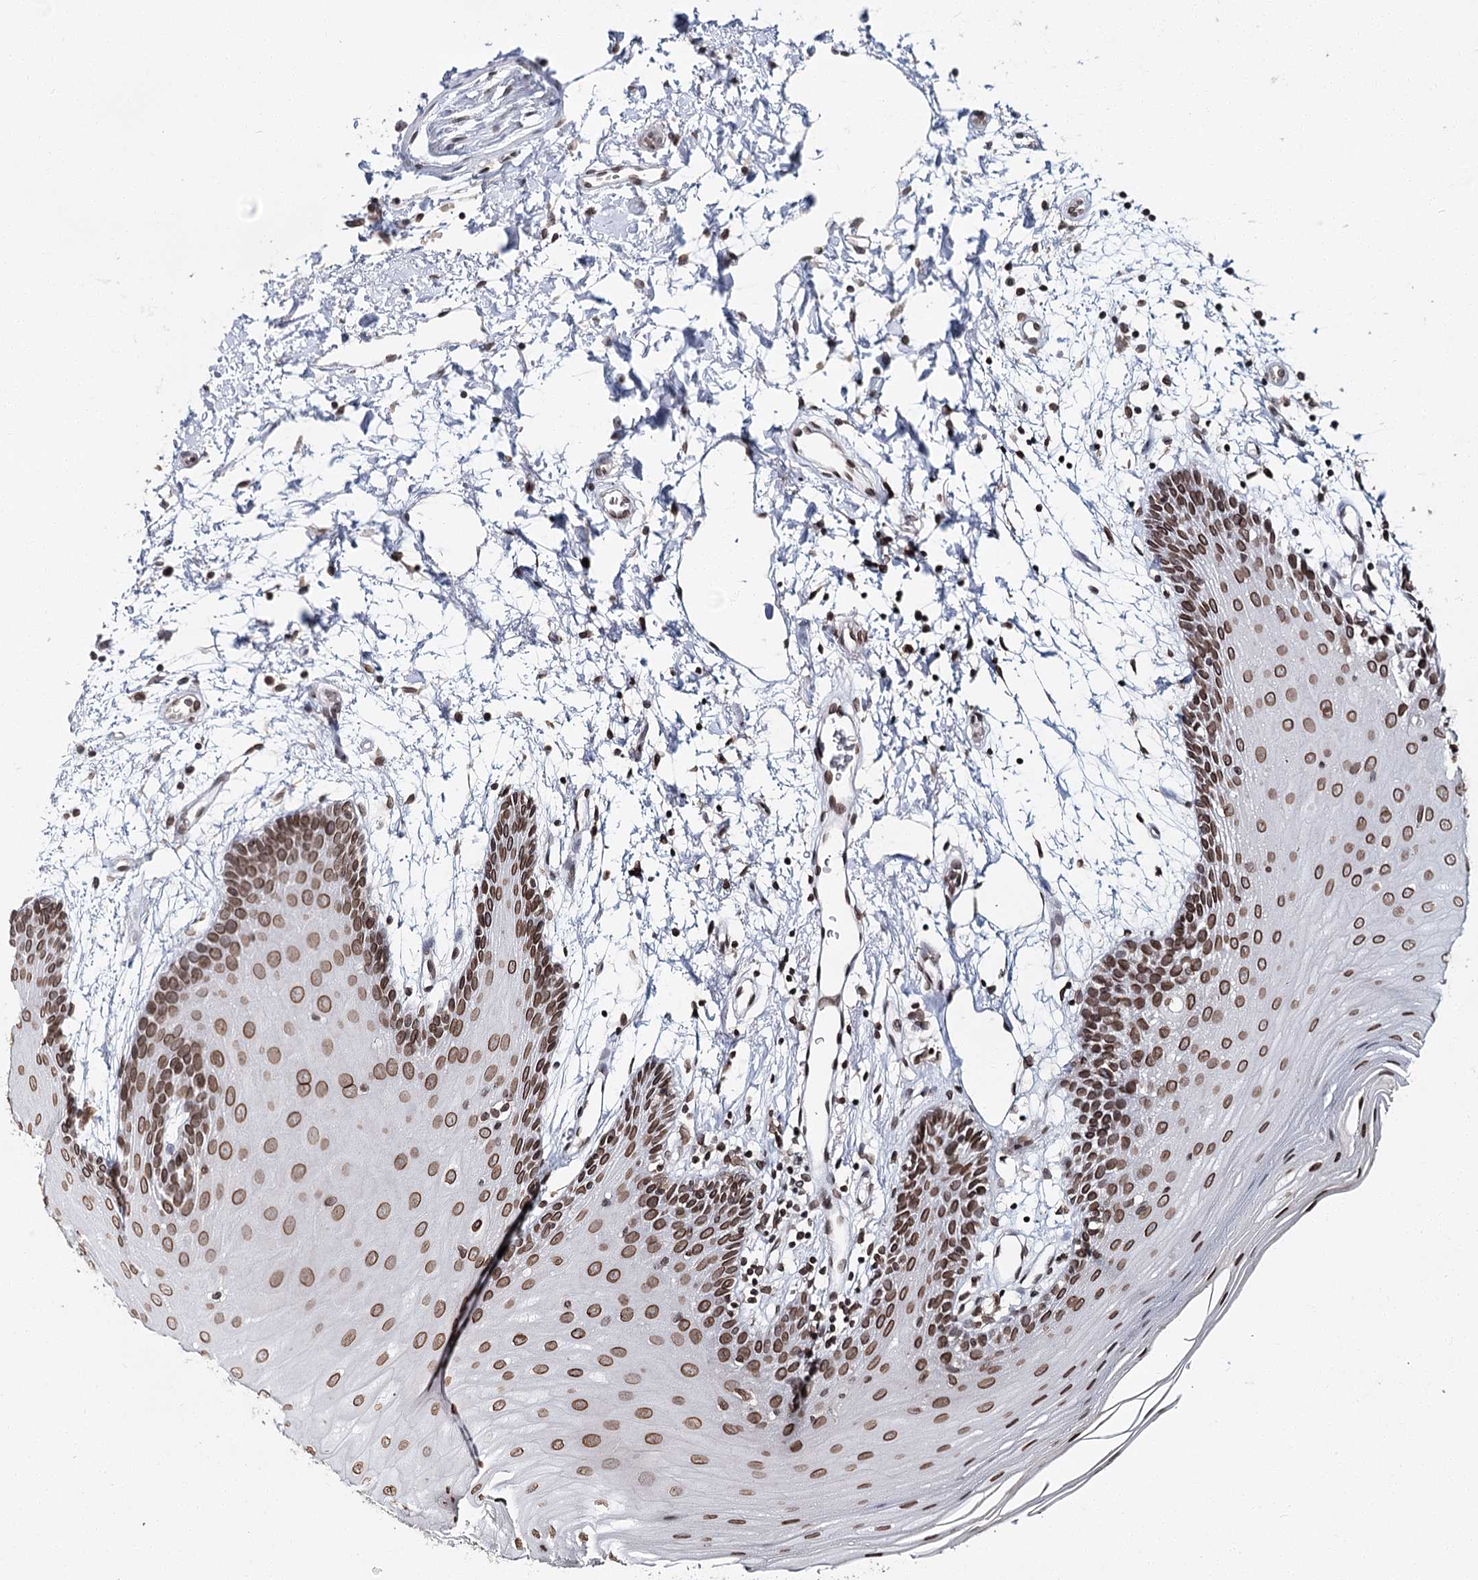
{"staining": {"intensity": "moderate", "quantity": ">75%", "location": "cytoplasmic/membranous,nuclear"}, "tissue": "oral mucosa", "cell_type": "Squamous epithelial cells", "image_type": "normal", "snomed": [{"axis": "morphology", "description": "Normal tissue, NOS"}, {"axis": "topography", "description": "Skeletal muscle"}, {"axis": "topography", "description": "Oral tissue"}, {"axis": "topography", "description": "Salivary gland"}, {"axis": "topography", "description": "Peripheral nerve tissue"}], "caption": "Immunohistochemistry (IHC) micrograph of normal oral mucosa: oral mucosa stained using IHC shows medium levels of moderate protein expression localized specifically in the cytoplasmic/membranous,nuclear of squamous epithelial cells, appearing as a cytoplasmic/membranous,nuclear brown color.", "gene": "KIAA0930", "patient": {"sex": "male", "age": 54}}